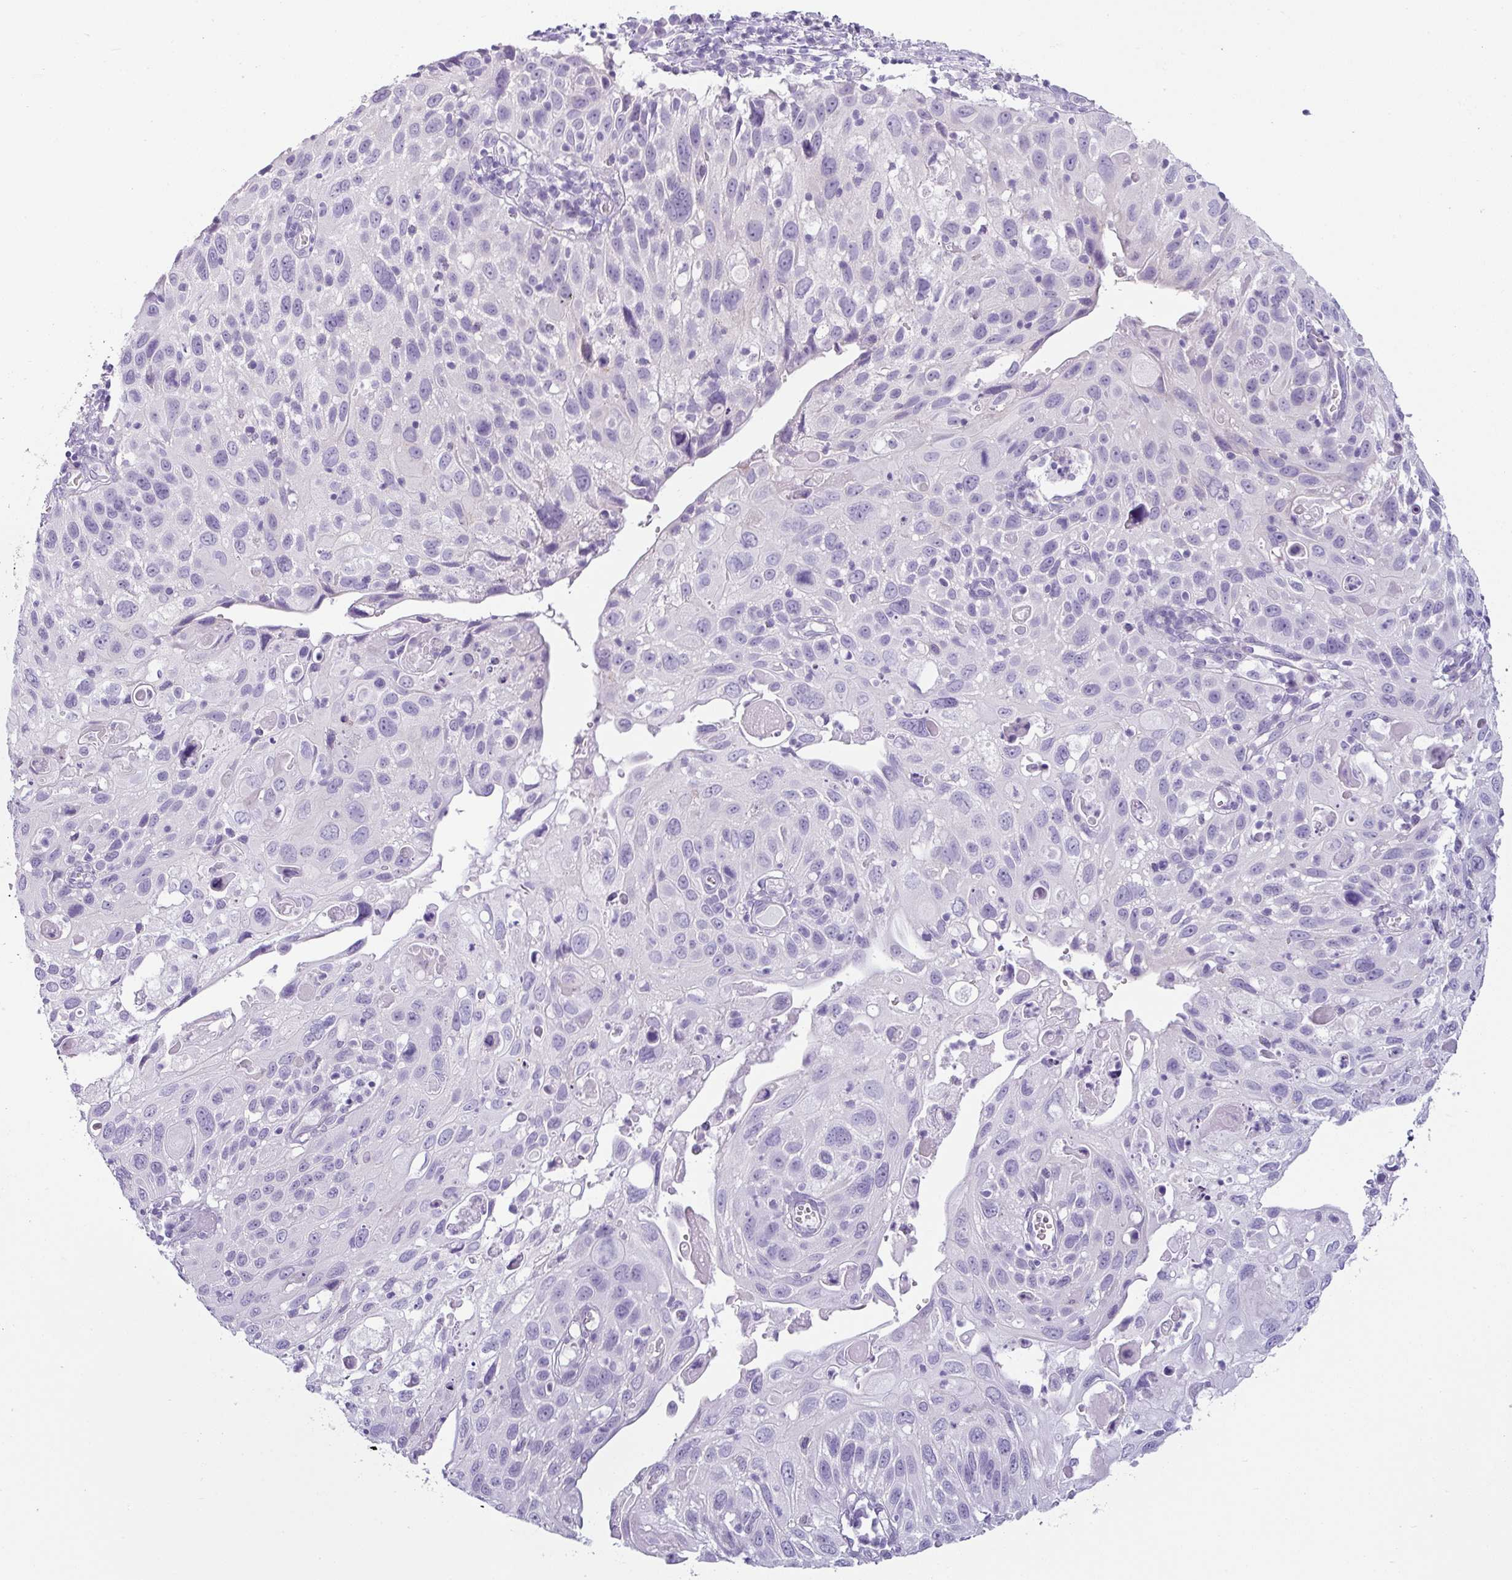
{"staining": {"intensity": "negative", "quantity": "none", "location": "none"}, "tissue": "cervical cancer", "cell_type": "Tumor cells", "image_type": "cancer", "snomed": [{"axis": "morphology", "description": "Squamous cell carcinoma, NOS"}, {"axis": "topography", "description": "Cervix"}], "caption": "High magnification brightfield microscopy of cervical squamous cell carcinoma stained with DAB (3,3'-diaminobenzidine) (brown) and counterstained with hematoxylin (blue): tumor cells show no significant positivity.", "gene": "VCY1B", "patient": {"sex": "female", "age": 70}}